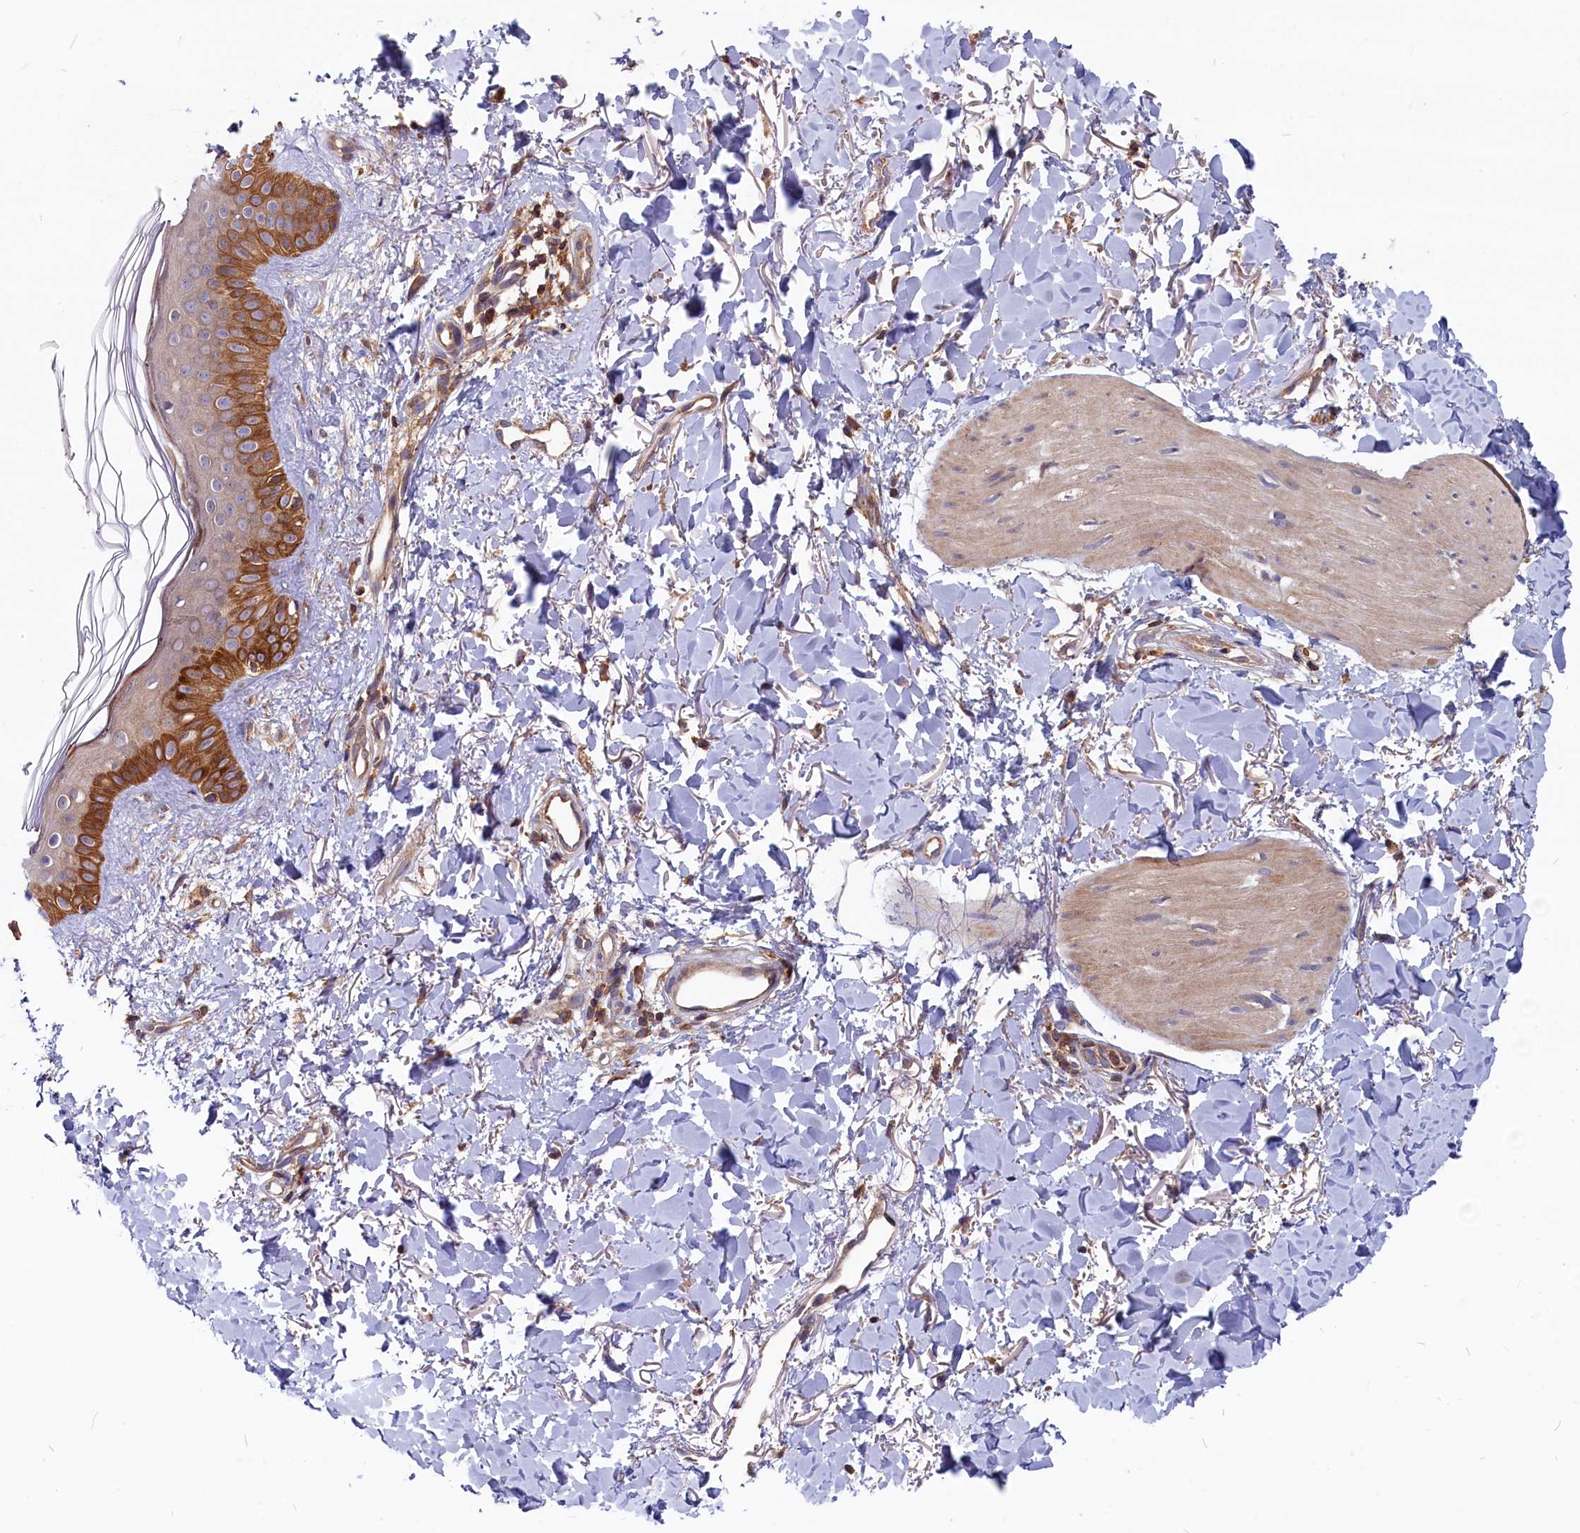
{"staining": {"intensity": "moderate", "quantity": ">75%", "location": "cytoplasmic/membranous"}, "tissue": "skin", "cell_type": "Fibroblasts", "image_type": "normal", "snomed": [{"axis": "morphology", "description": "Normal tissue, NOS"}, {"axis": "topography", "description": "Skin"}], "caption": "Human skin stained with a protein marker reveals moderate staining in fibroblasts.", "gene": "MYO9B", "patient": {"sex": "female", "age": 58}}